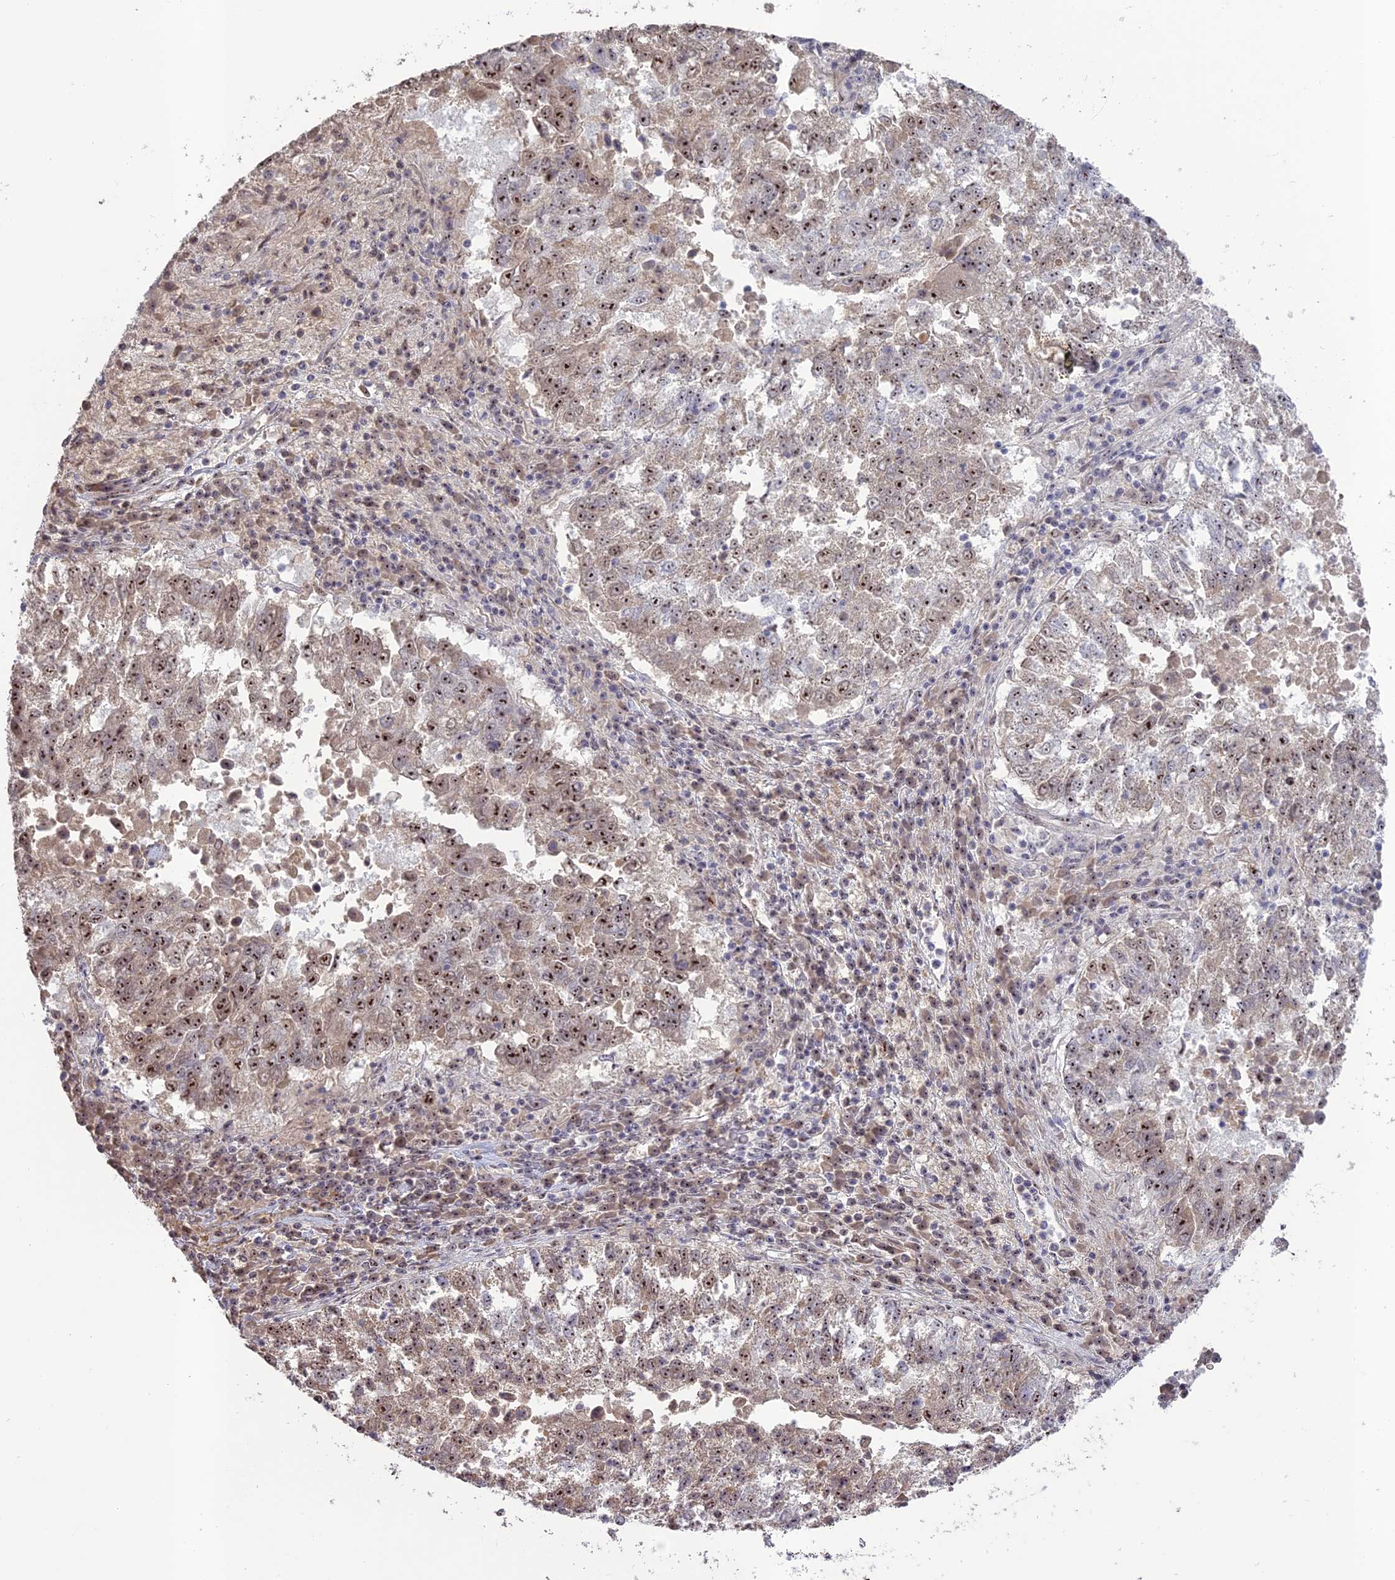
{"staining": {"intensity": "strong", "quantity": ">75%", "location": "nuclear"}, "tissue": "lung cancer", "cell_type": "Tumor cells", "image_type": "cancer", "snomed": [{"axis": "morphology", "description": "Squamous cell carcinoma, NOS"}, {"axis": "topography", "description": "Lung"}], "caption": "Protein staining of squamous cell carcinoma (lung) tissue shows strong nuclear expression in approximately >75% of tumor cells.", "gene": "FAM131A", "patient": {"sex": "male", "age": 73}}